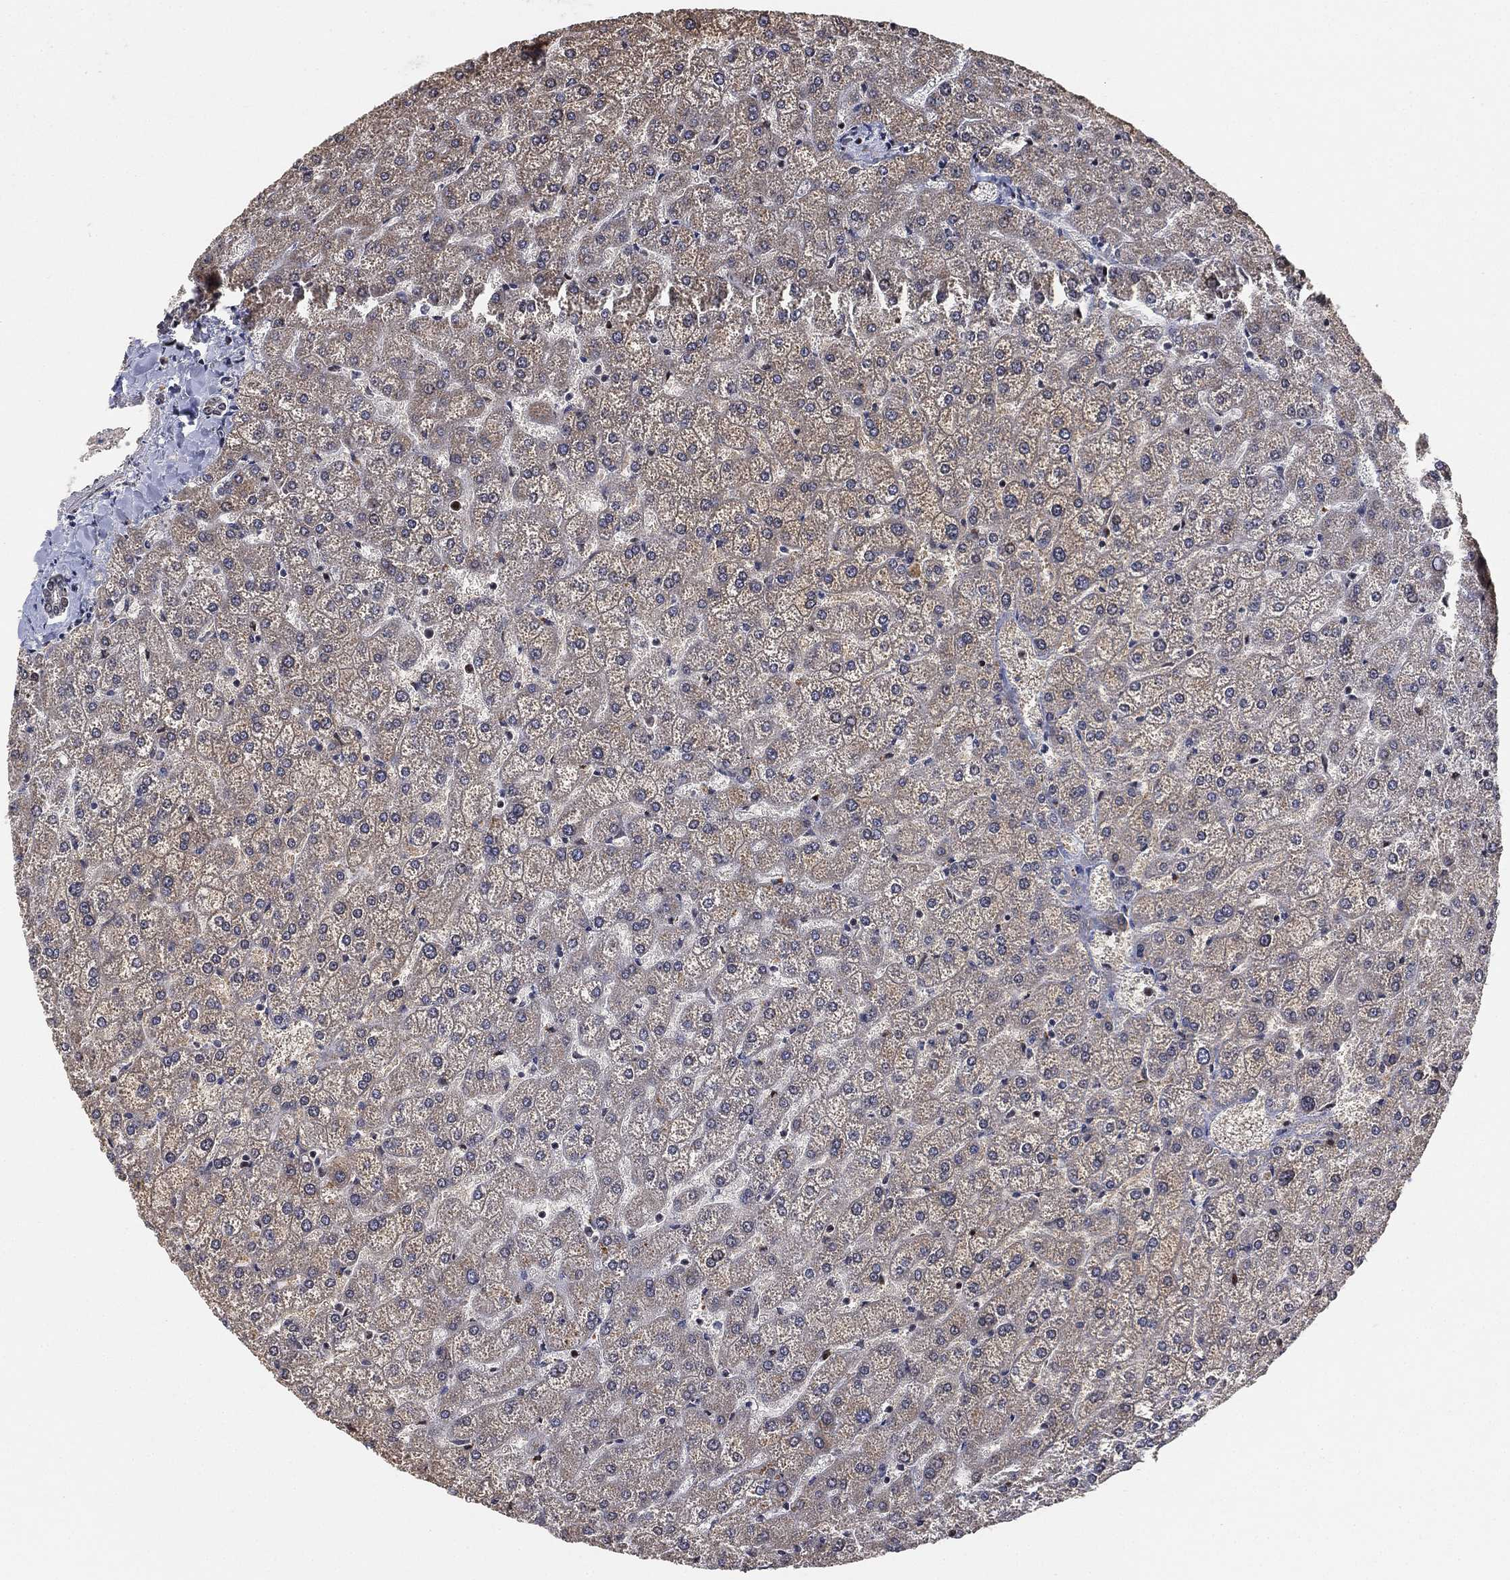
{"staining": {"intensity": "negative", "quantity": "none", "location": "none"}, "tissue": "liver", "cell_type": "Cholangiocytes", "image_type": "normal", "snomed": [{"axis": "morphology", "description": "Normal tissue, NOS"}, {"axis": "topography", "description": "Liver"}], "caption": "DAB immunohistochemical staining of unremarkable liver displays no significant positivity in cholangiocytes.", "gene": "ZSCAN30", "patient": {"sex": "female", "age": 32}}